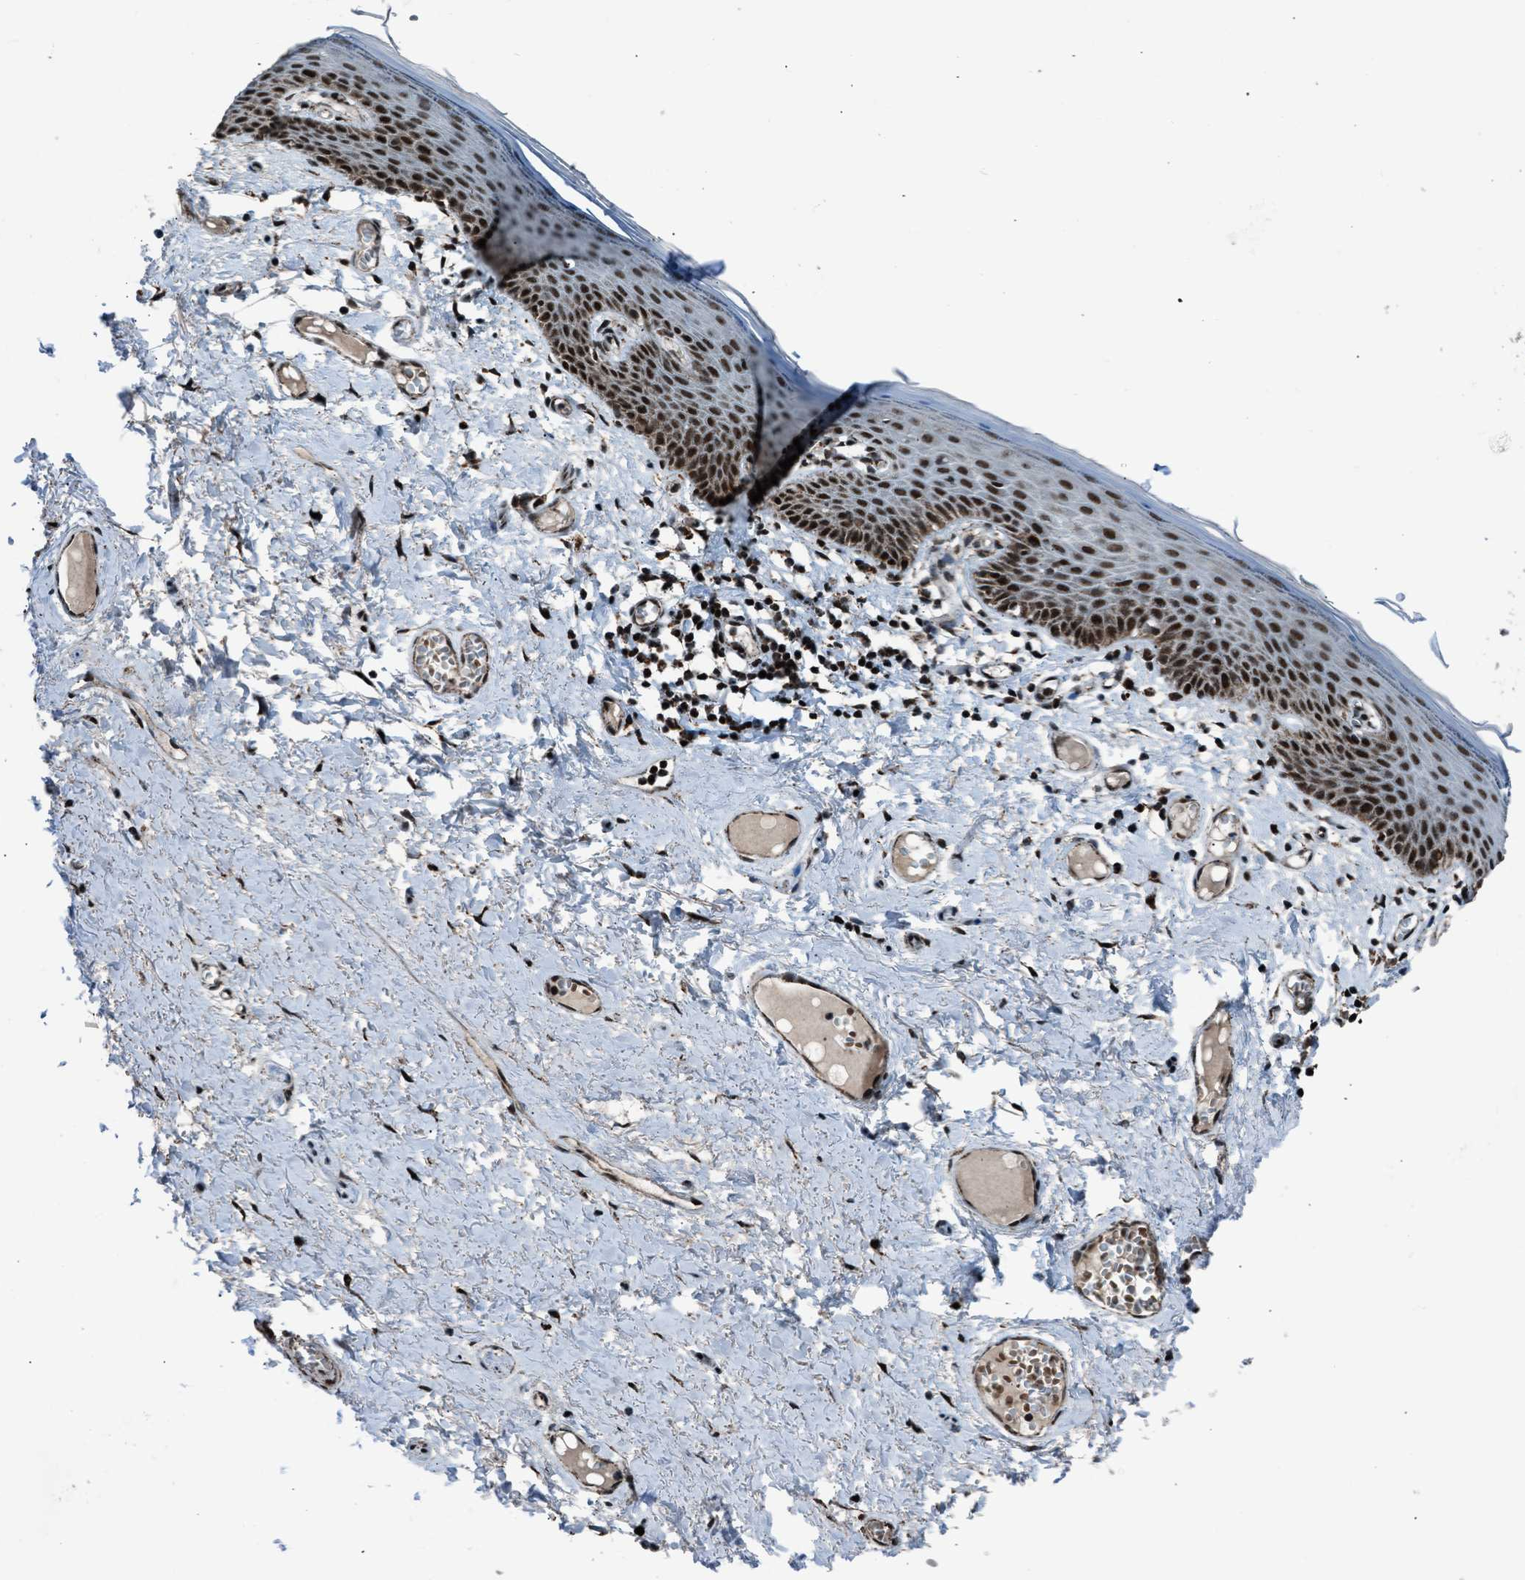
{"staining": {"intensity": "strong", "quantity": ">75%", "location": "nuclear"}, "tissue": "skin", "cell_type": "Epidermal cells", "image_type": "normal", "snomed": [{"axis": "morphology", "description": "Normal tissue, NOS"}, {"axis": "topography", "description": "Vulva"}], "caption": "A high amount of strong nuclear expression is identified in approximately >75% of epidermal cells in benign skin.", "gene": "MORC3", "patient": {"sex": "female", "age": 54}}